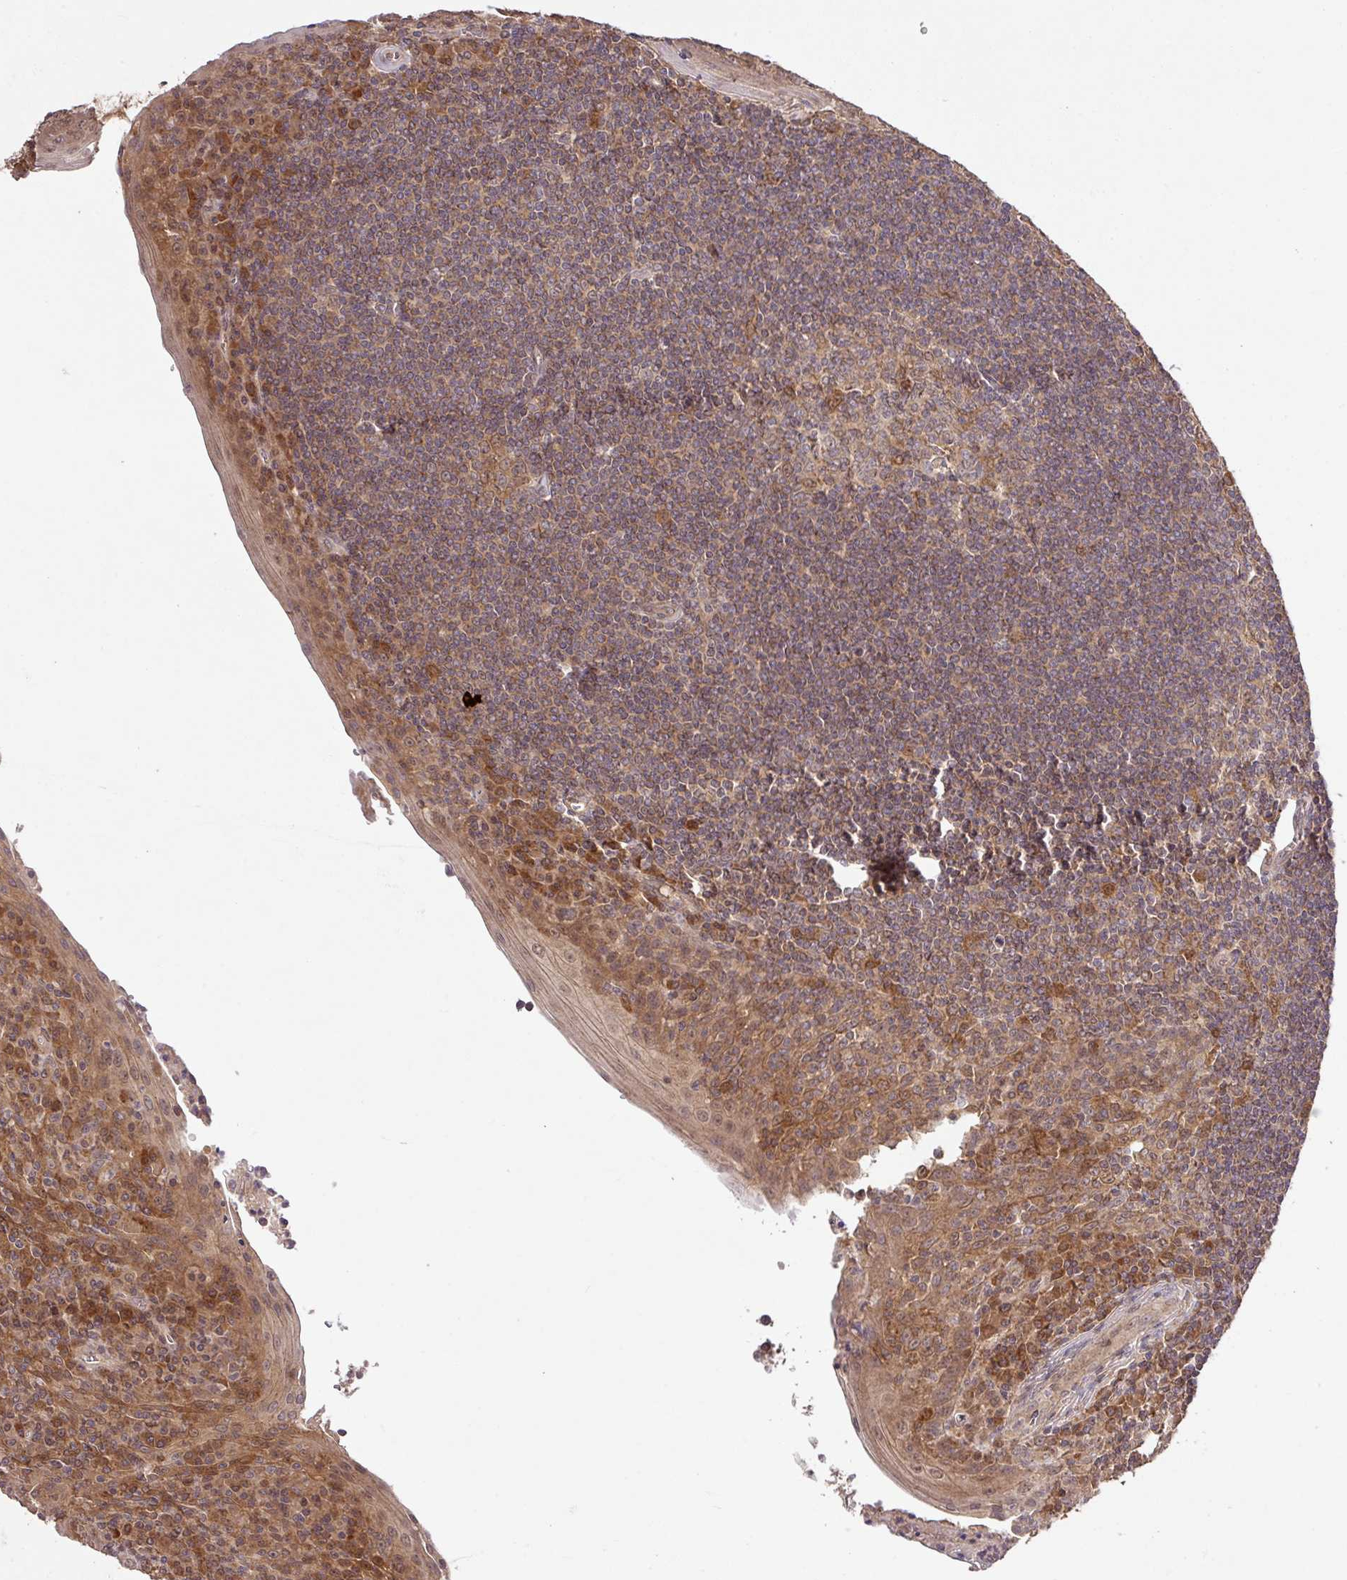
{"staining": {"intensity": "moderate", "quantity": ">75%", "location": "cytoplasmic/membranous,nuclear"}, "tissue": "tonsil", "cell_type": "Germinal center cells", "image_type": "normal", "snomed": [{"axis": "morphology", "description": "Normal tissue, NOS"}, {"axis": "topography", "description": "Tonsil"}], "caption": "Immunohistochemistry (IHC) image of unremarkable tonsil: tonsil stained using IHC displays medium levels of moderate protein expression localized specifically in the cytoplasmic/membranous,nuclear of germinal center cells, appearing as a cytoplasmic/membranous,nuclear brown color.", "gene": "FAIM", "patient": {"sex": "male", "age": 27}}